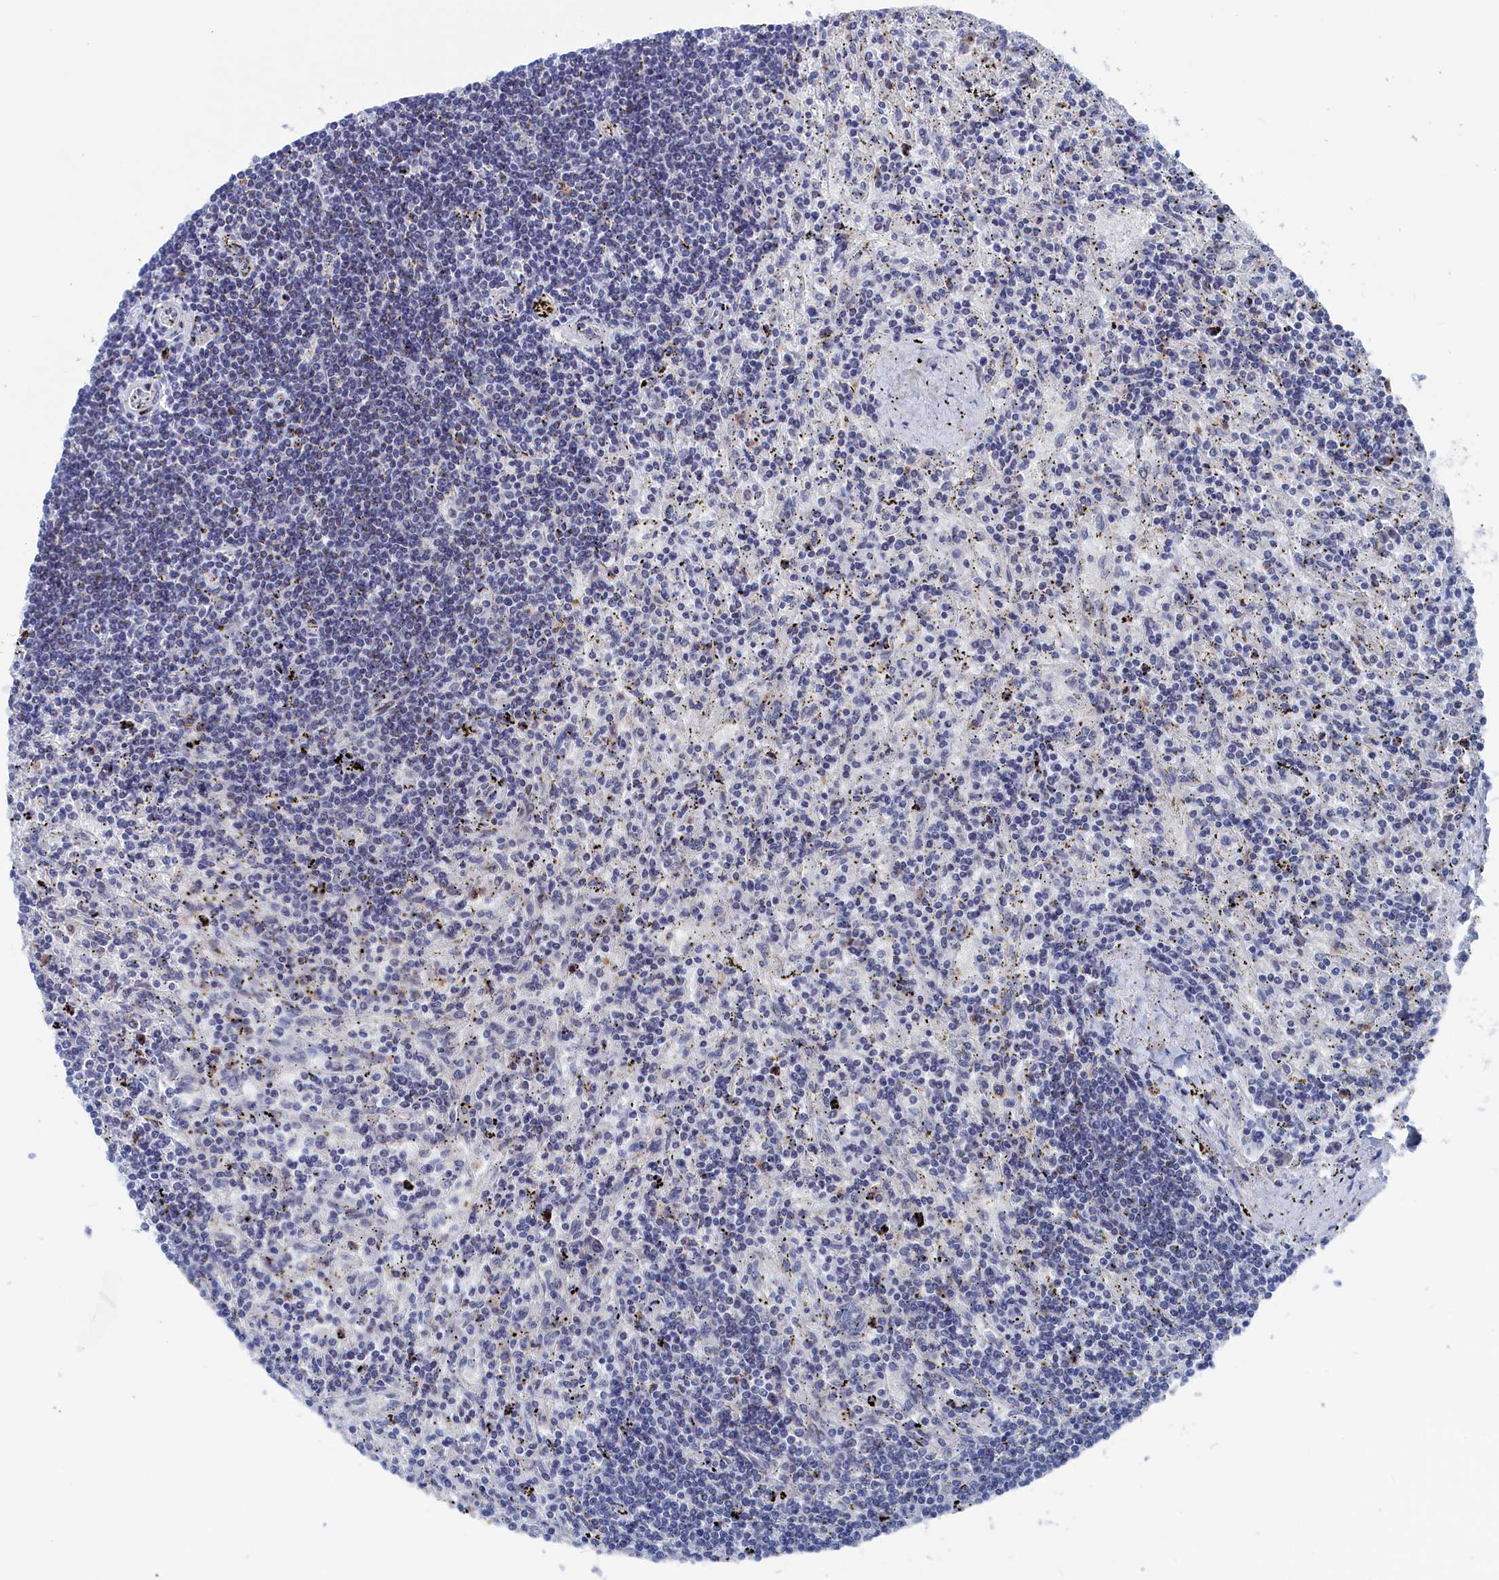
{"staining": {"intensity": "negative", "quantity": "none", "location": "none"}, "tissue": "lymphoma", "cell_type": "Tumor cells", "image_type": "cancer", "snomed": [{"axis": "morphology", "description": "Malignant lymphoma, non-Hodgkin's type, Low grade"}, {"axis": "topography", "description": "Spleen"}], "caption": "Photomicrograph shows no protein staining in tumor cells of malignant lymphoma, non-Hodgkin's type (low-grade) tissue.", "gene": "MARCHF3", "patient": {"sex": "male", "age": 76}}